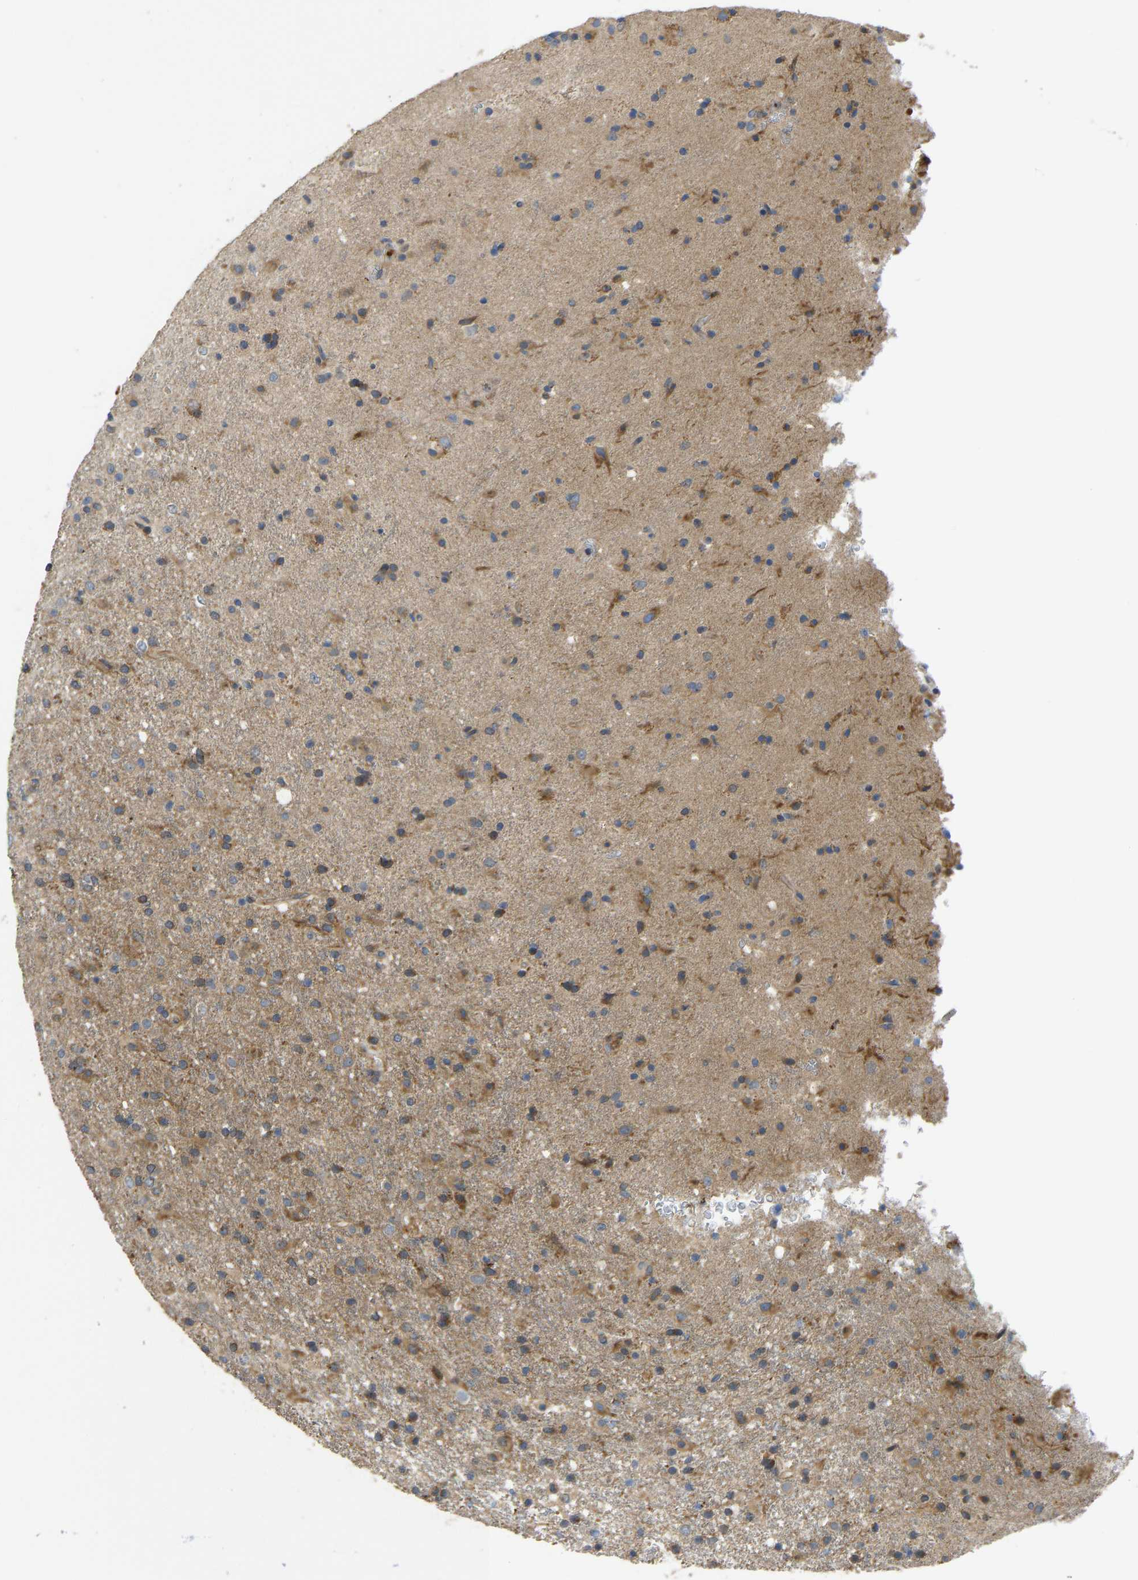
{"staining": {"intensity": "moderate", "quantity": ">75%", "location": "cytoplasmic/membranous"}, "tissue": "glioma", "cell_type": "Tumor cells", "image_type": "cancer", "snomed": [{"axis": "morphology", "description": "Glioma, malignant, Low grade"}, {"axis": "topography", "description": "Brain"}], "caption": "Malignant glioma (low-grade) stained for a protein reveals moderate cytoplasmic/membranous positivity in tumor cells. Nuclei are stained in blue.", "gene": "VCPKMT", "patient": {"sex": "male", "age": 65}}